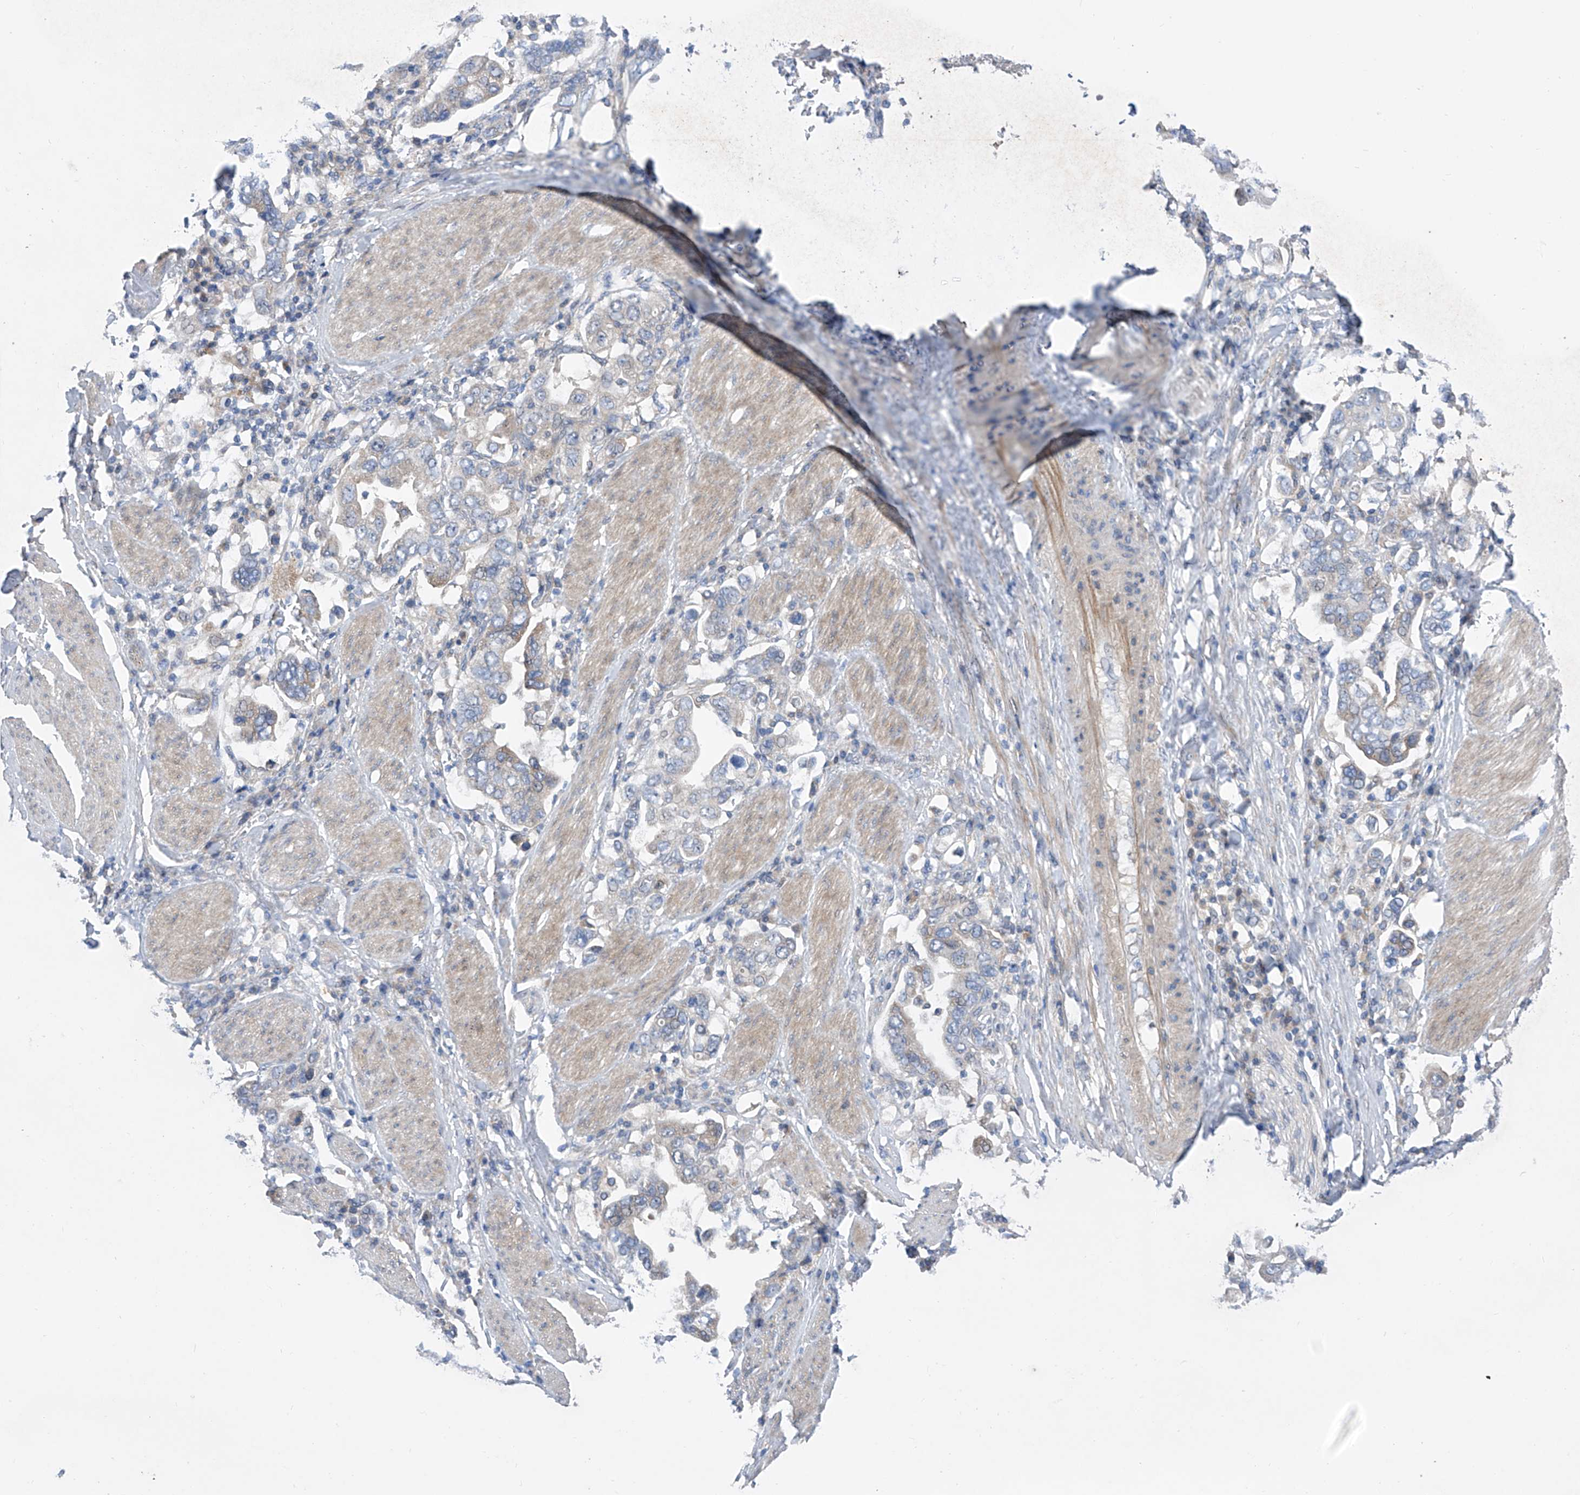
{"staining": {"intensity": "negative", "quantity": "none", "location": "none"}, "tissue": "stomach cancer", "cell_type": "Tumor cells", "image_type": "cancer", "snomed": [{"axis": "morphology", "description": "Adenocarcinoma, NOS"}, {"axis": "topography", "description": "Stomach, upper"}], "caption": "High power microscopy image of an immunohistochemistry histopathology image of adenocarcinoma (stomach), revealing no significant expression in tumor cells. The staining is performed using DAB brown chromogen with nuclei counter-stained in using hematoxylin.", "gene": "SRBD1", "patient": {"sex": "male", "age": 62}}